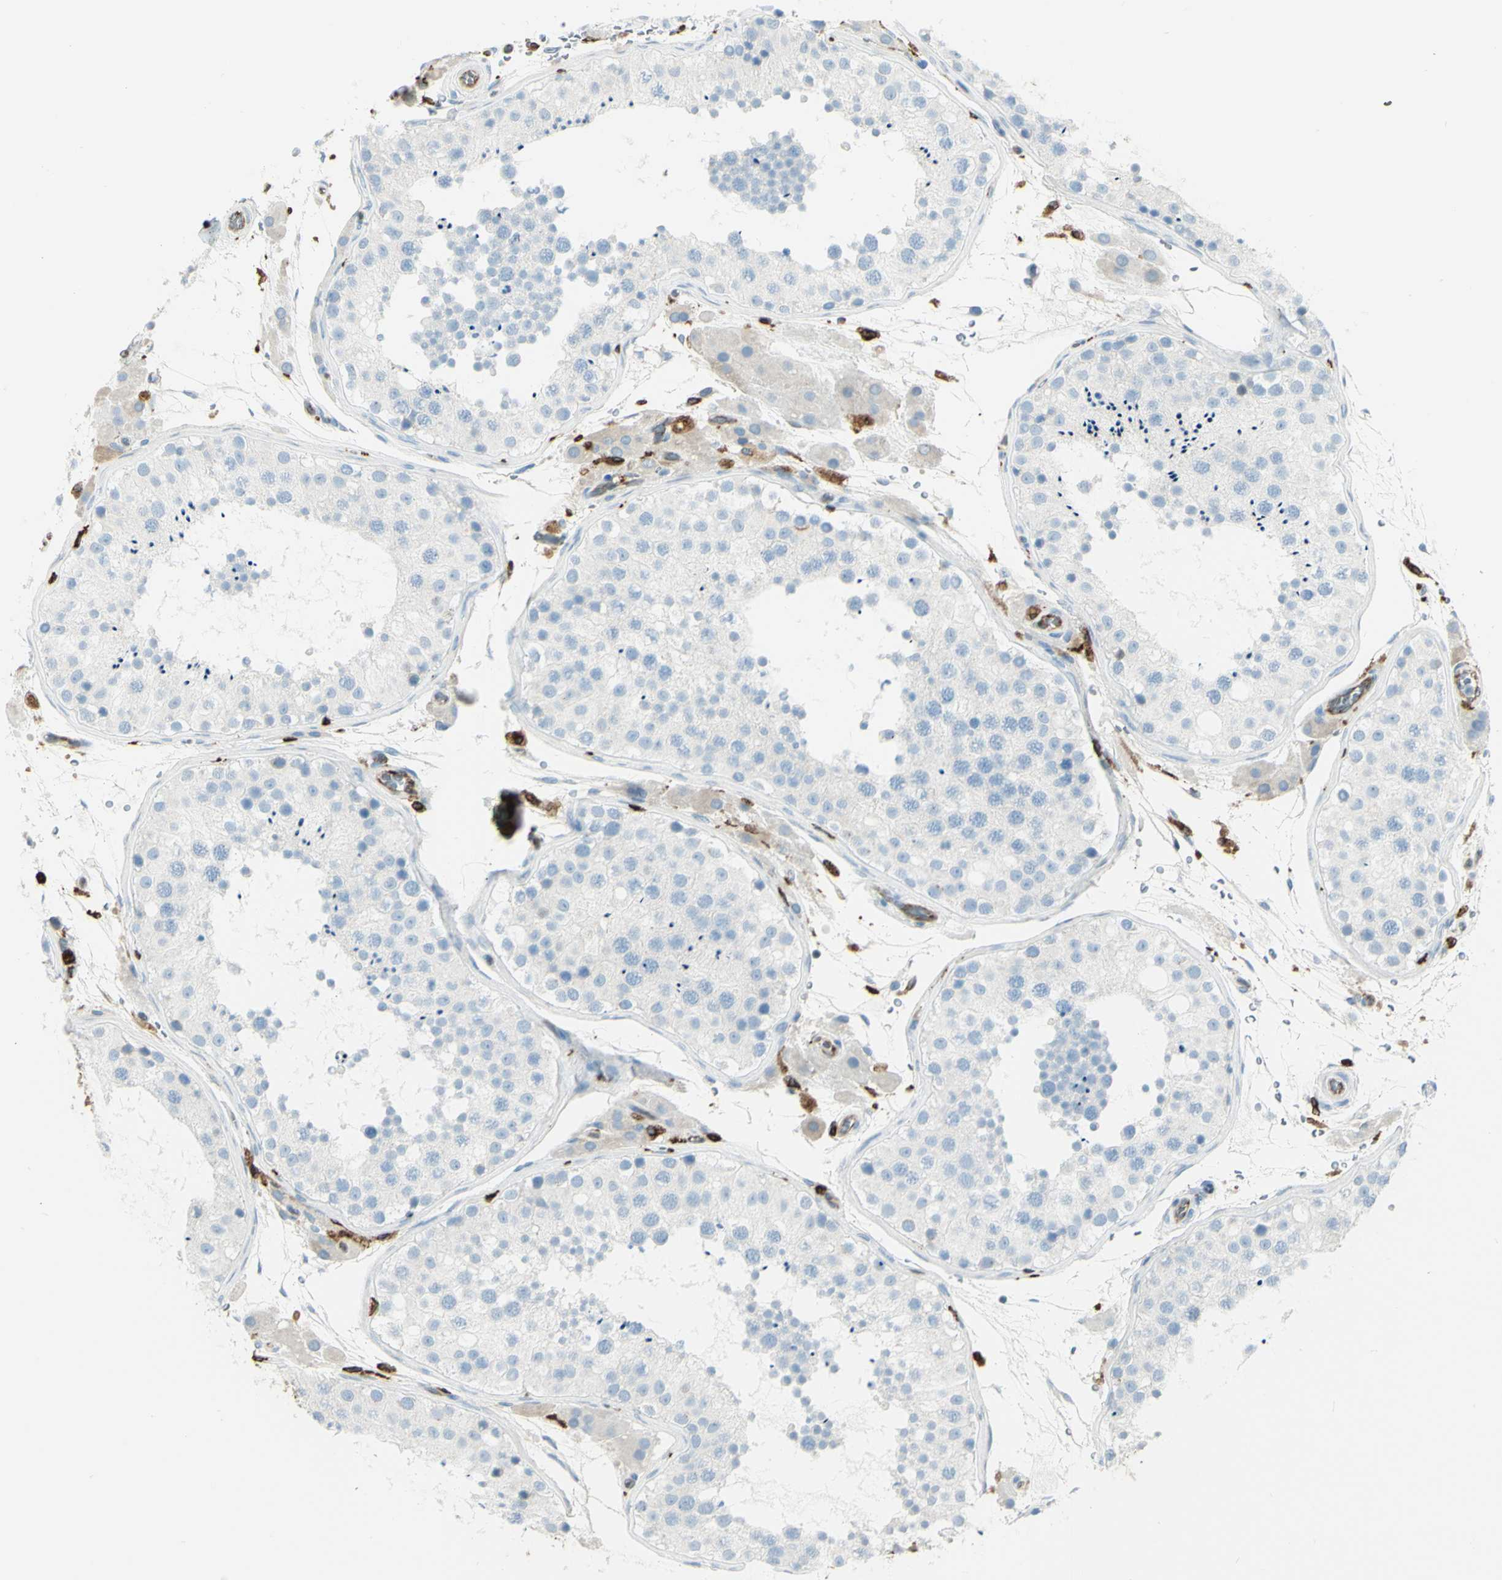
{"staining": {"intensity": "negative", "quantity": "none", "location": "none"}, "tissue": "testis", "cell_type": "Cells in seminiferous ducts", "image_type": "normal", "snomed": [{"axis": "morphology", "description": "Normal tissue, NOS"}, {"axis": "topography", "description": "Testis"}, {"axis": "topography", "description": "Epididymis"}], "caption": "This is an IHC image of normal testis. There is no expression in cells in seminiferous ducts.", "gene": "CD74", "patient": {"sex": "male", "age": 26}}